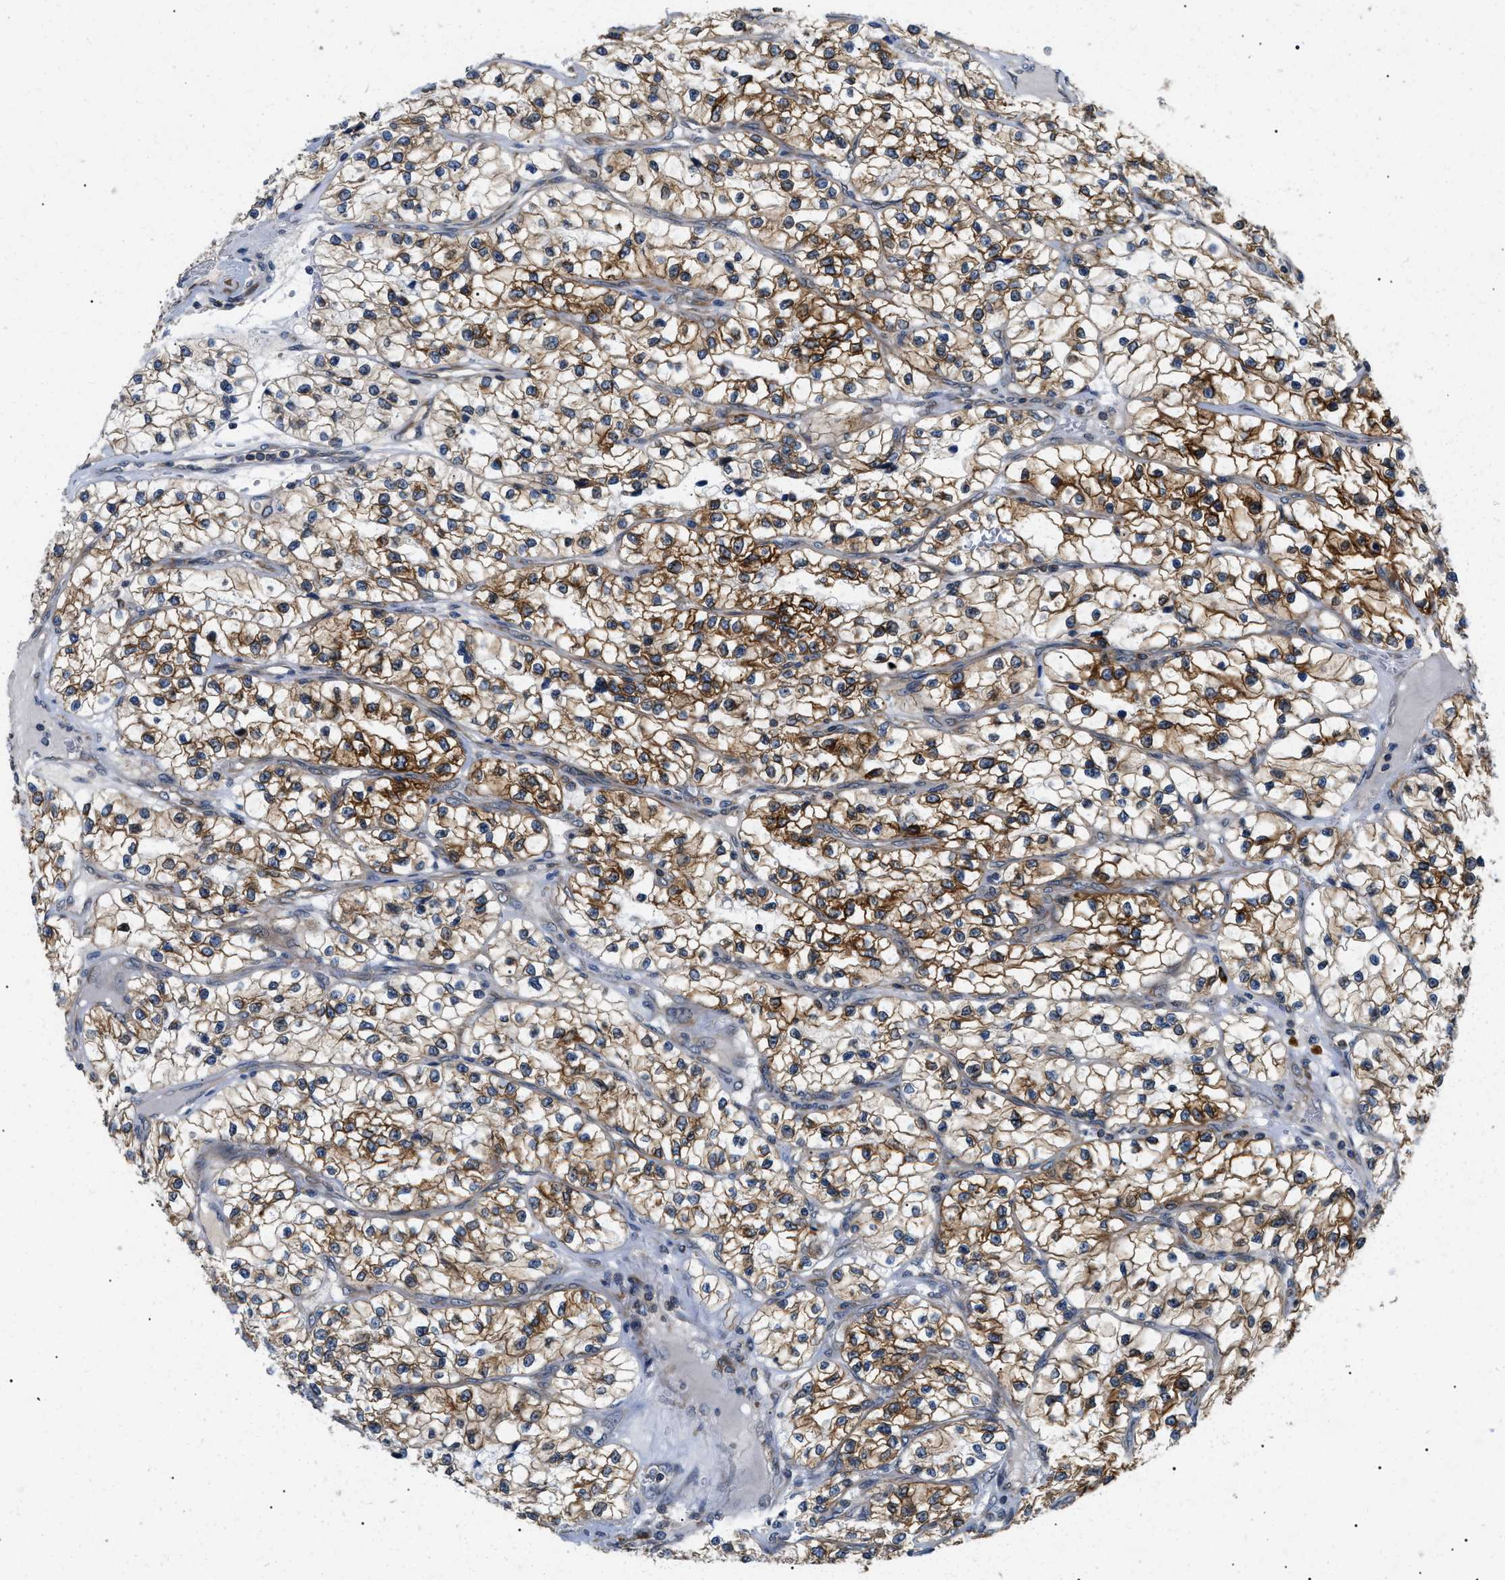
{"staining": {"intensity": "moderate", "quantity": ">75%", "location": "cytoplasmic/membranous"}, "tissue": "renal cancer", "cell_type": "Tumor cells", "image_type": "cancer", "snomed": [{"axis": "morphology", "description": "Adenocarcinoma, NOS"}, {"axis": "topography", "description": "Kidney"}], "caption": "Tumor cells exhibit medium levels of moderate cytoplasmic/membranous expression in about >75% of cells in human renal adenocarcinoma. Nuclei are stained in blue.", "gene": "DERL1", "patient": {"sex": "female", "age": 57}}